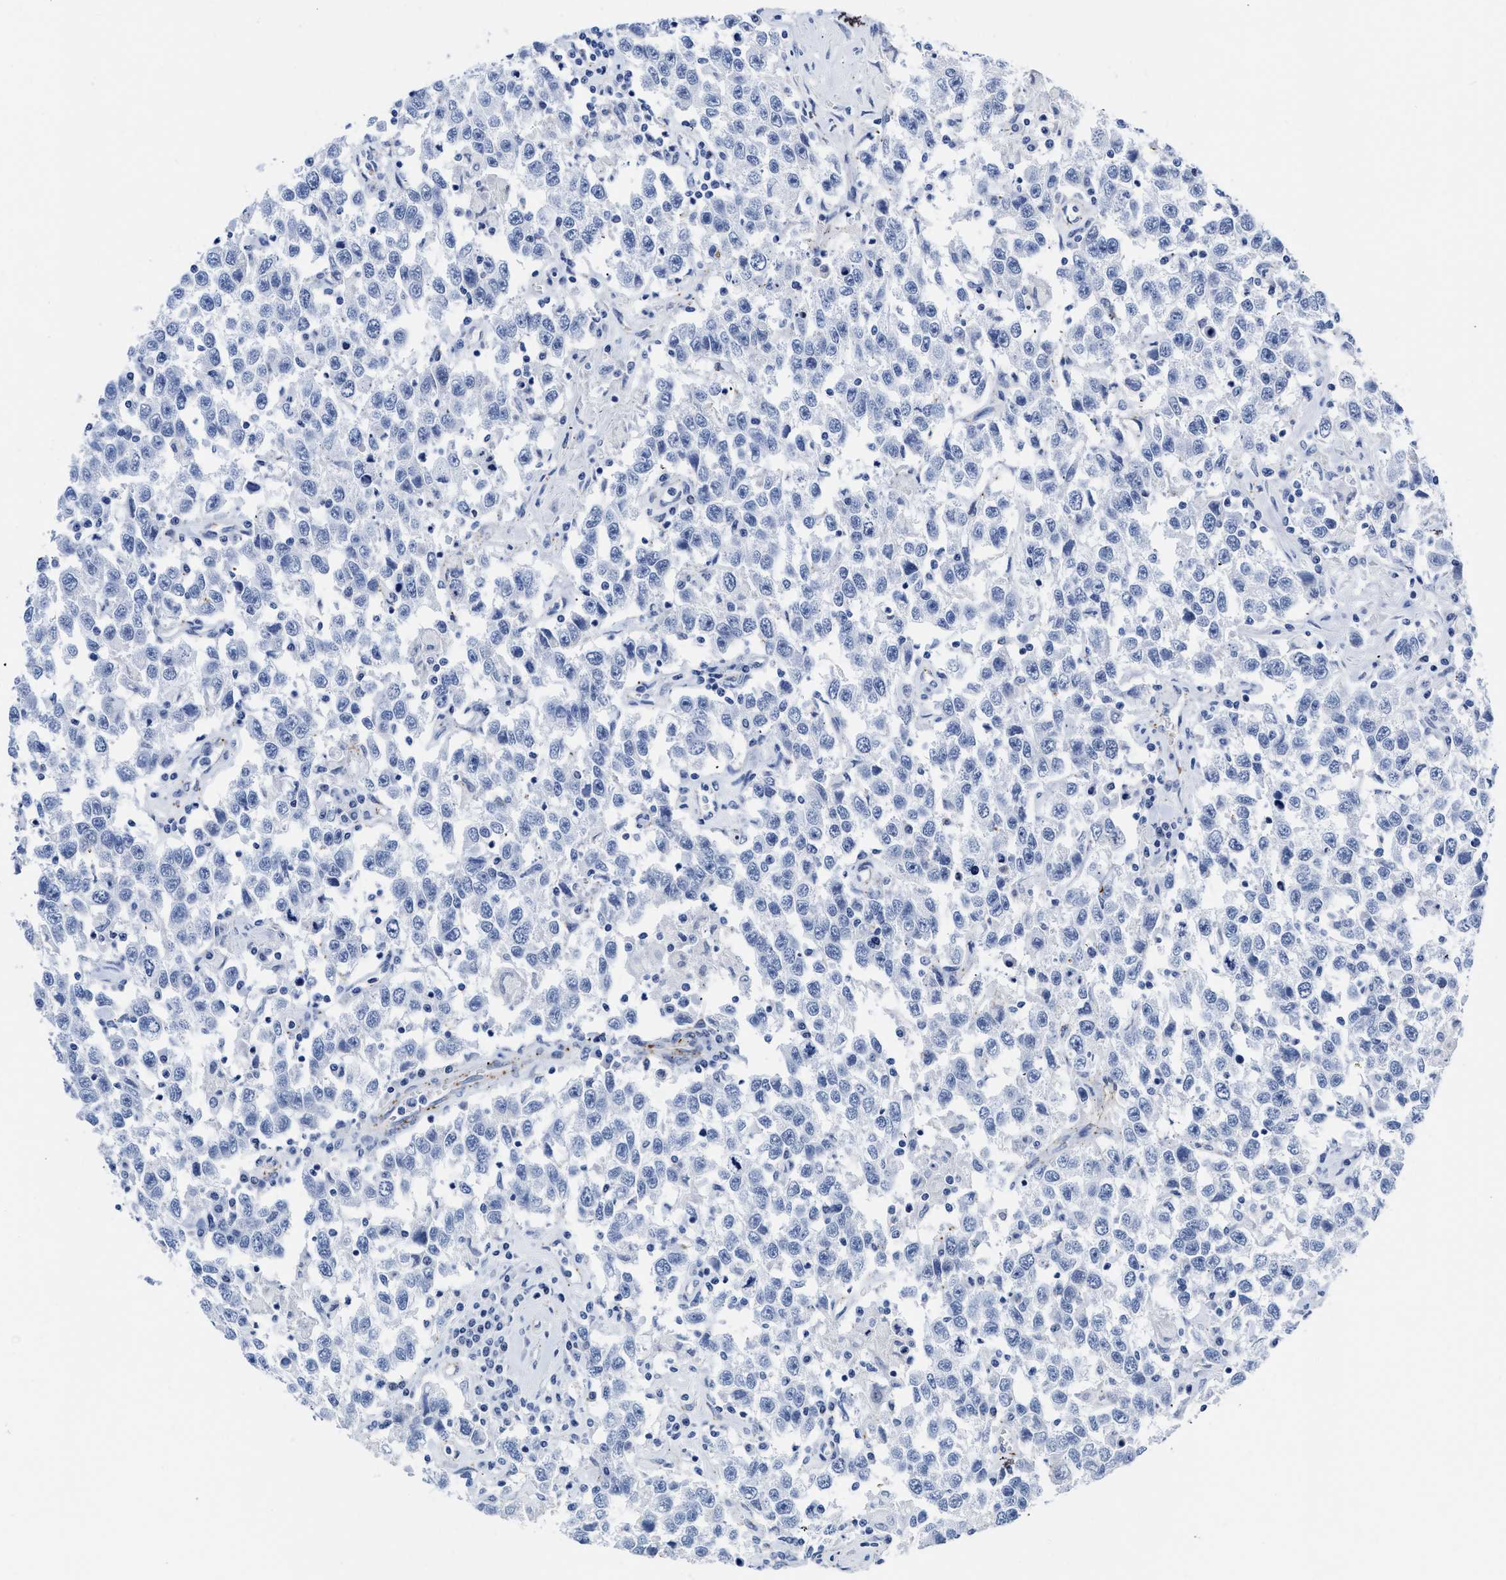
{"staining": {"intensity": "negative", "quantity": "none", "location": "none"}, "tissue": "testis cancer", "cell_type": "Tumor cells", "image_type": "cancer", "snomed": [{"axis": "morphology", "description": "Seminoma, NOS"}, {"axis": "topography", "description": "Testis"}], "caption": "Human testis cancer stained for a protein using immunohistochemistry (IHC) shows no staining in tumor cells.", "gene": "KCNMB3", "patient": {"sex": "male", "age": 41}}